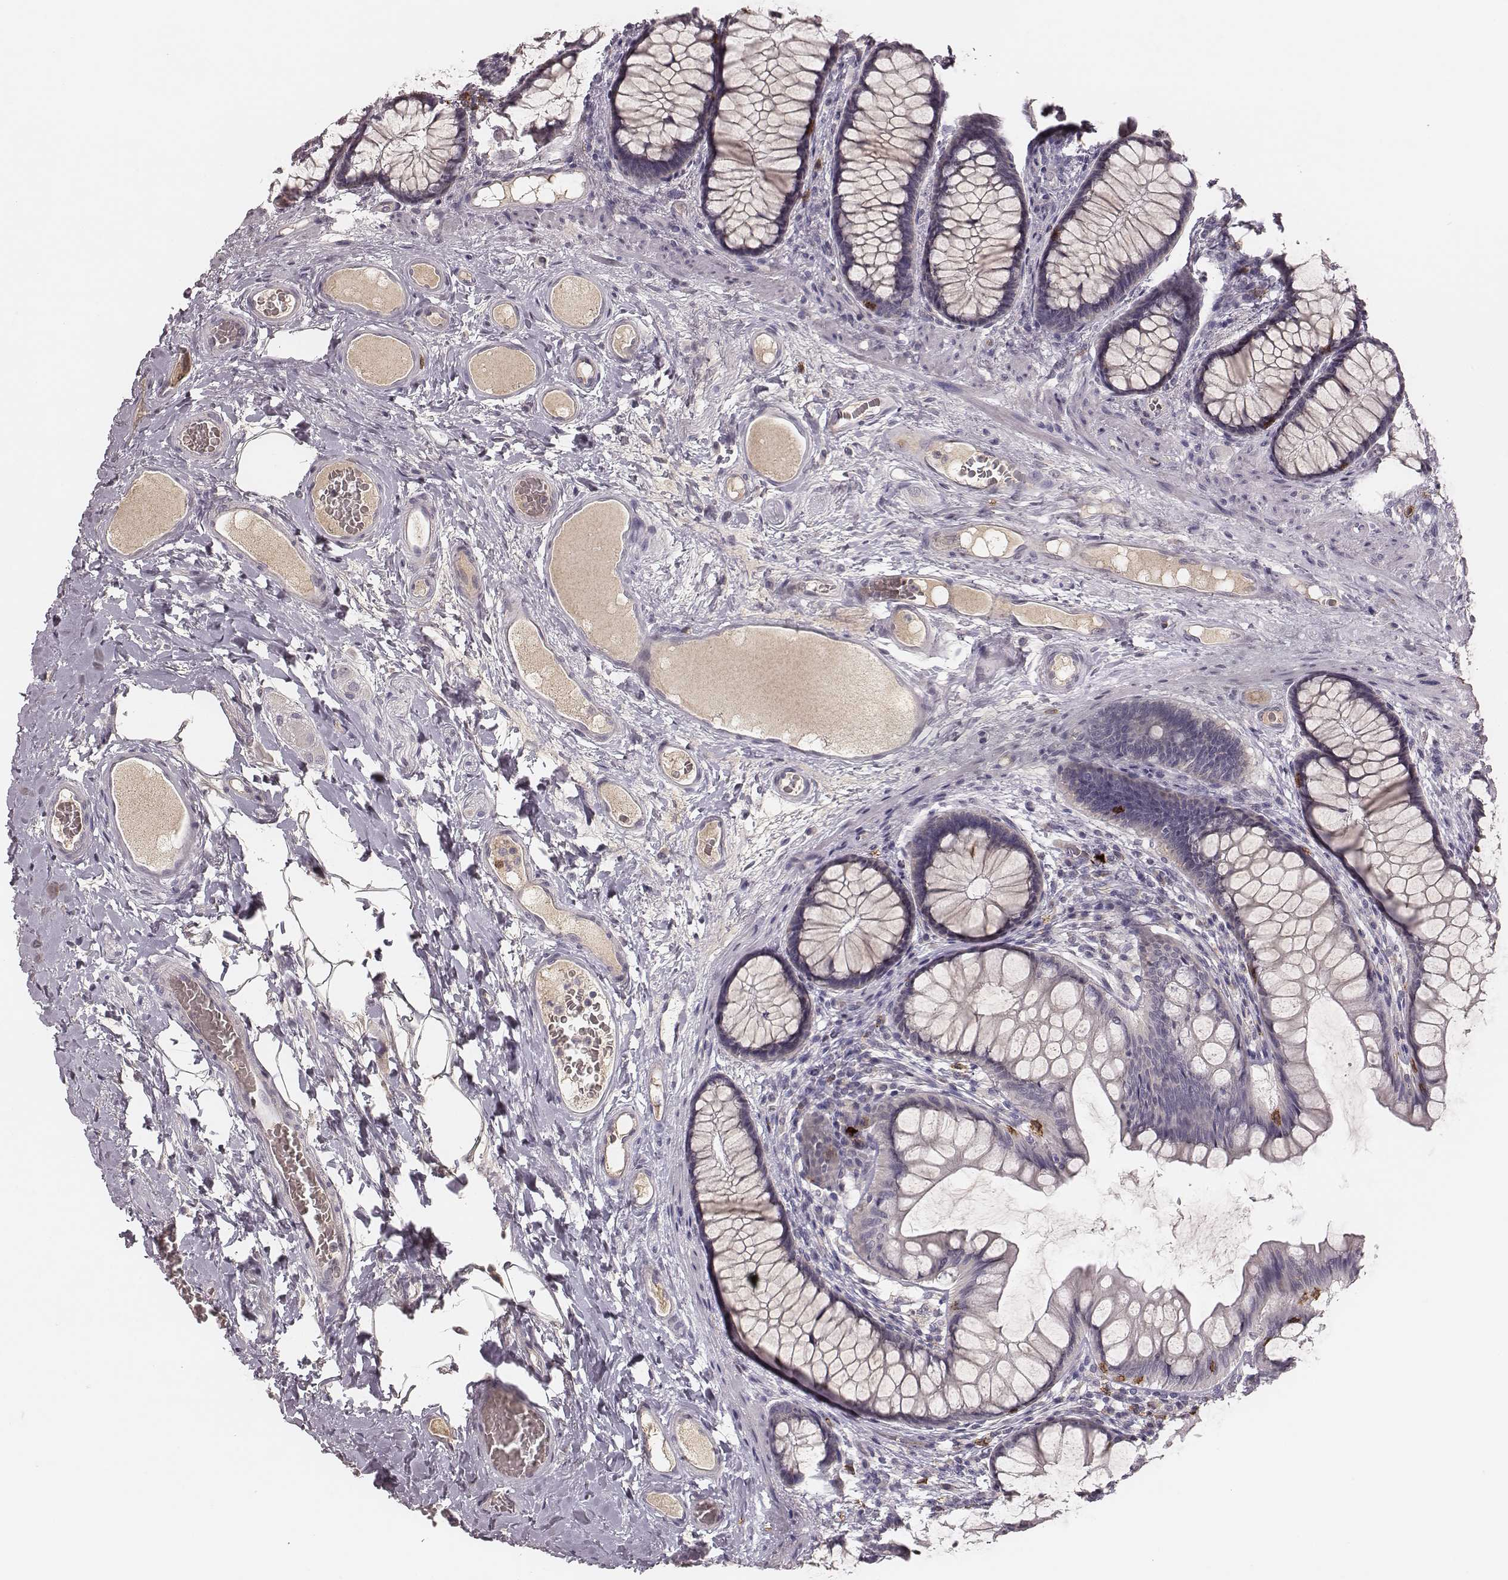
{"staining": {"intensity": "negative", "quantity": "none", "location": "none"}, "tissue": "colon", "cell_type": "Endothelial cells", "image_type": "normal", "snomed": [{"axis": "morphology", "description": "Normal tissue, NOS"}, {"axis": "topography", "description": "Colon"}], "caption": "Human colon stained for a protein using immunohistochemistry (IHC) reveals no staining in endothelial cells.", "gene": "CD8A", "patient": {"sex": "female", "age": 65}}